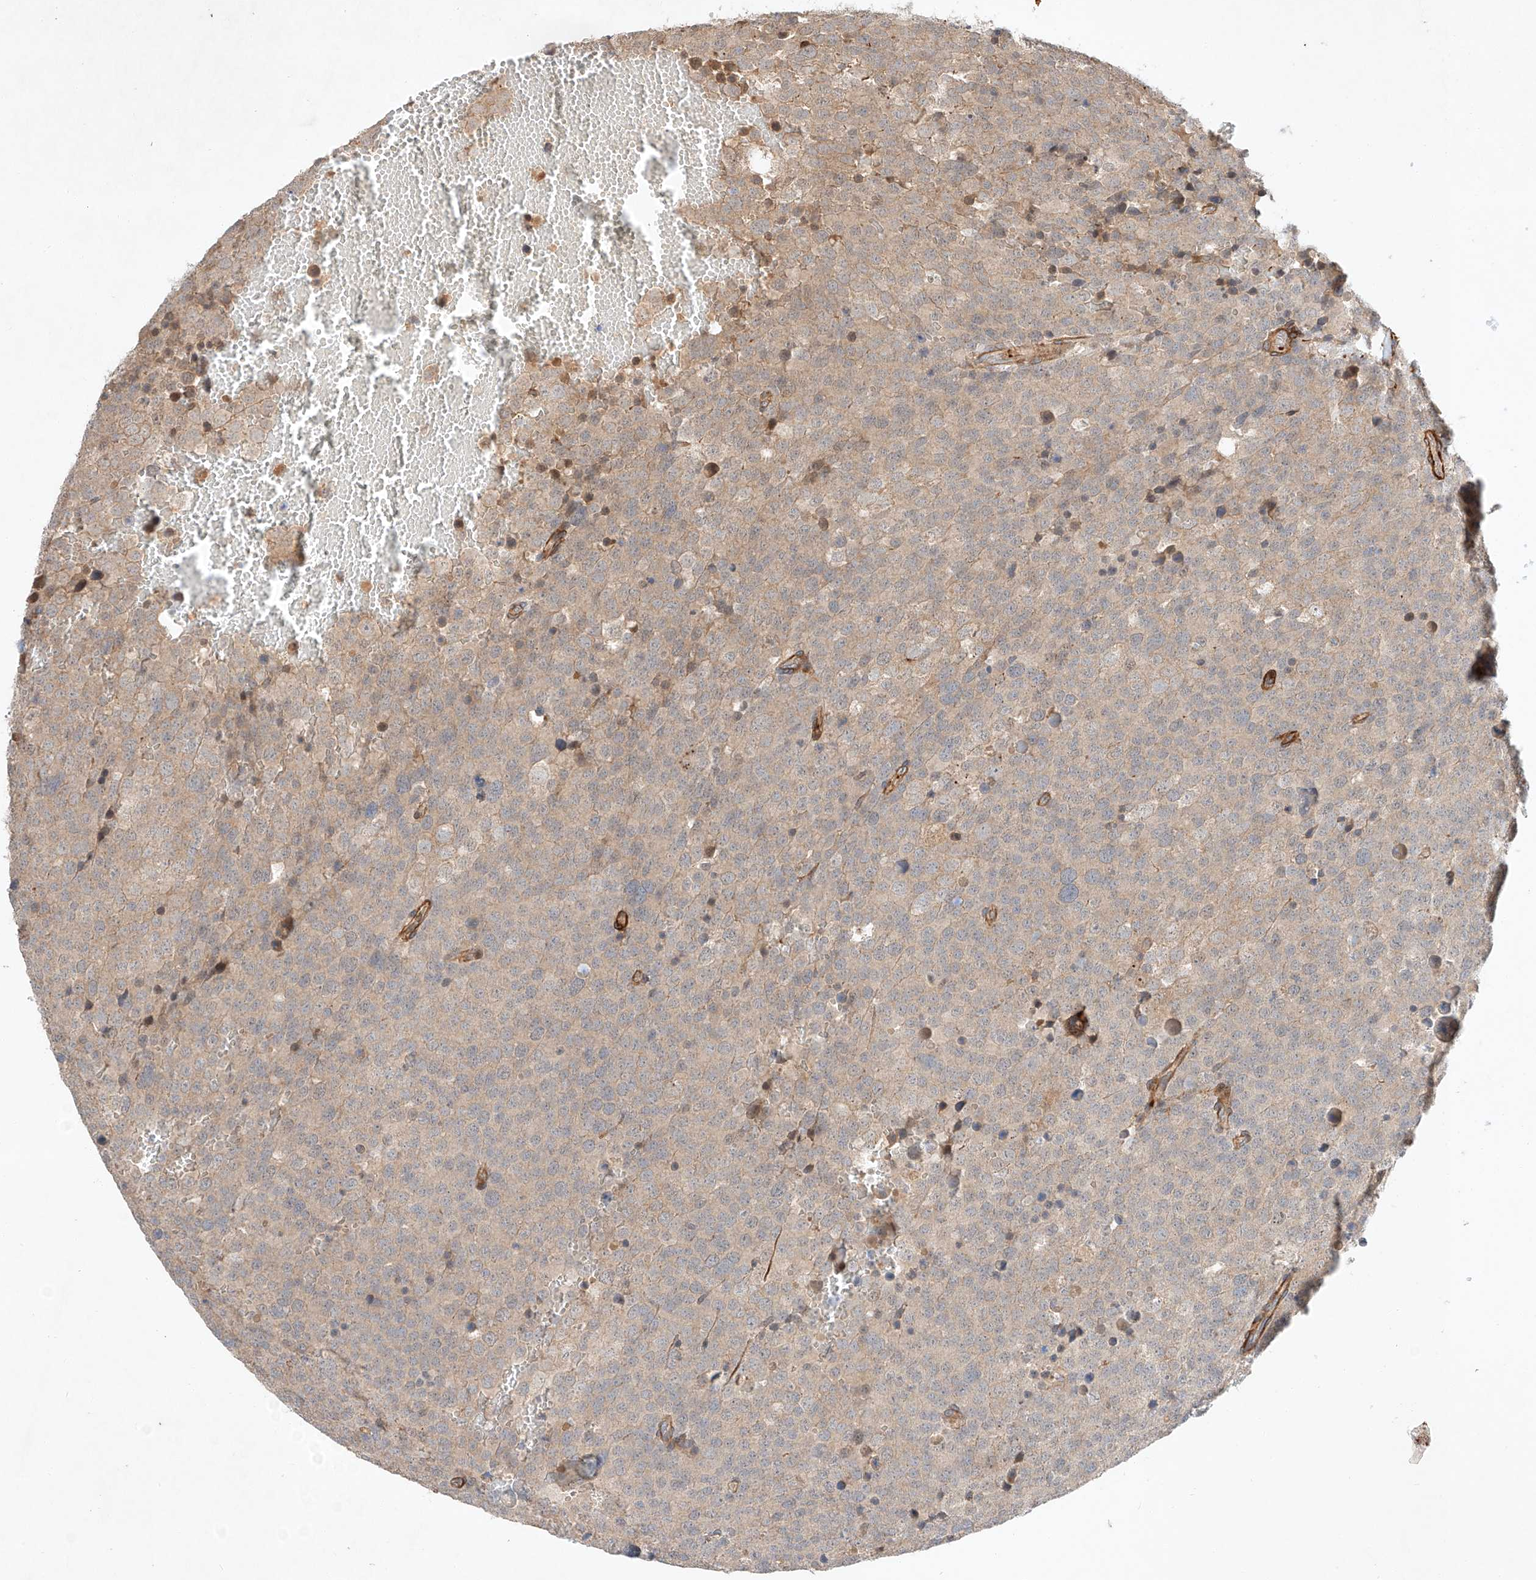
{"staining": {"intensity": "moderate", "quantity": "<25%", "location": "cytoplasmic/membranous"}, "tissue": "testis cancer", "cell_type": "Tumor cells", "image_type": "cancer", "snomed": [{"axis": "morphology", "description": "Seminoma, NOS"}, {"axis": "topography", "description": "Testis"}], "caption": "Tumor cells exhibit moderate cytoplasmic/membranous staining in about <25% of cells in testis seminoma. Using DAB (3,3'-diaminobenzidine) (brown) and hematoxylin (blue) stains, captured at high magnification using brightfield microscopy.", "gene": "ARHGAP33", "patient": {"sex": "male", "age": 71}}